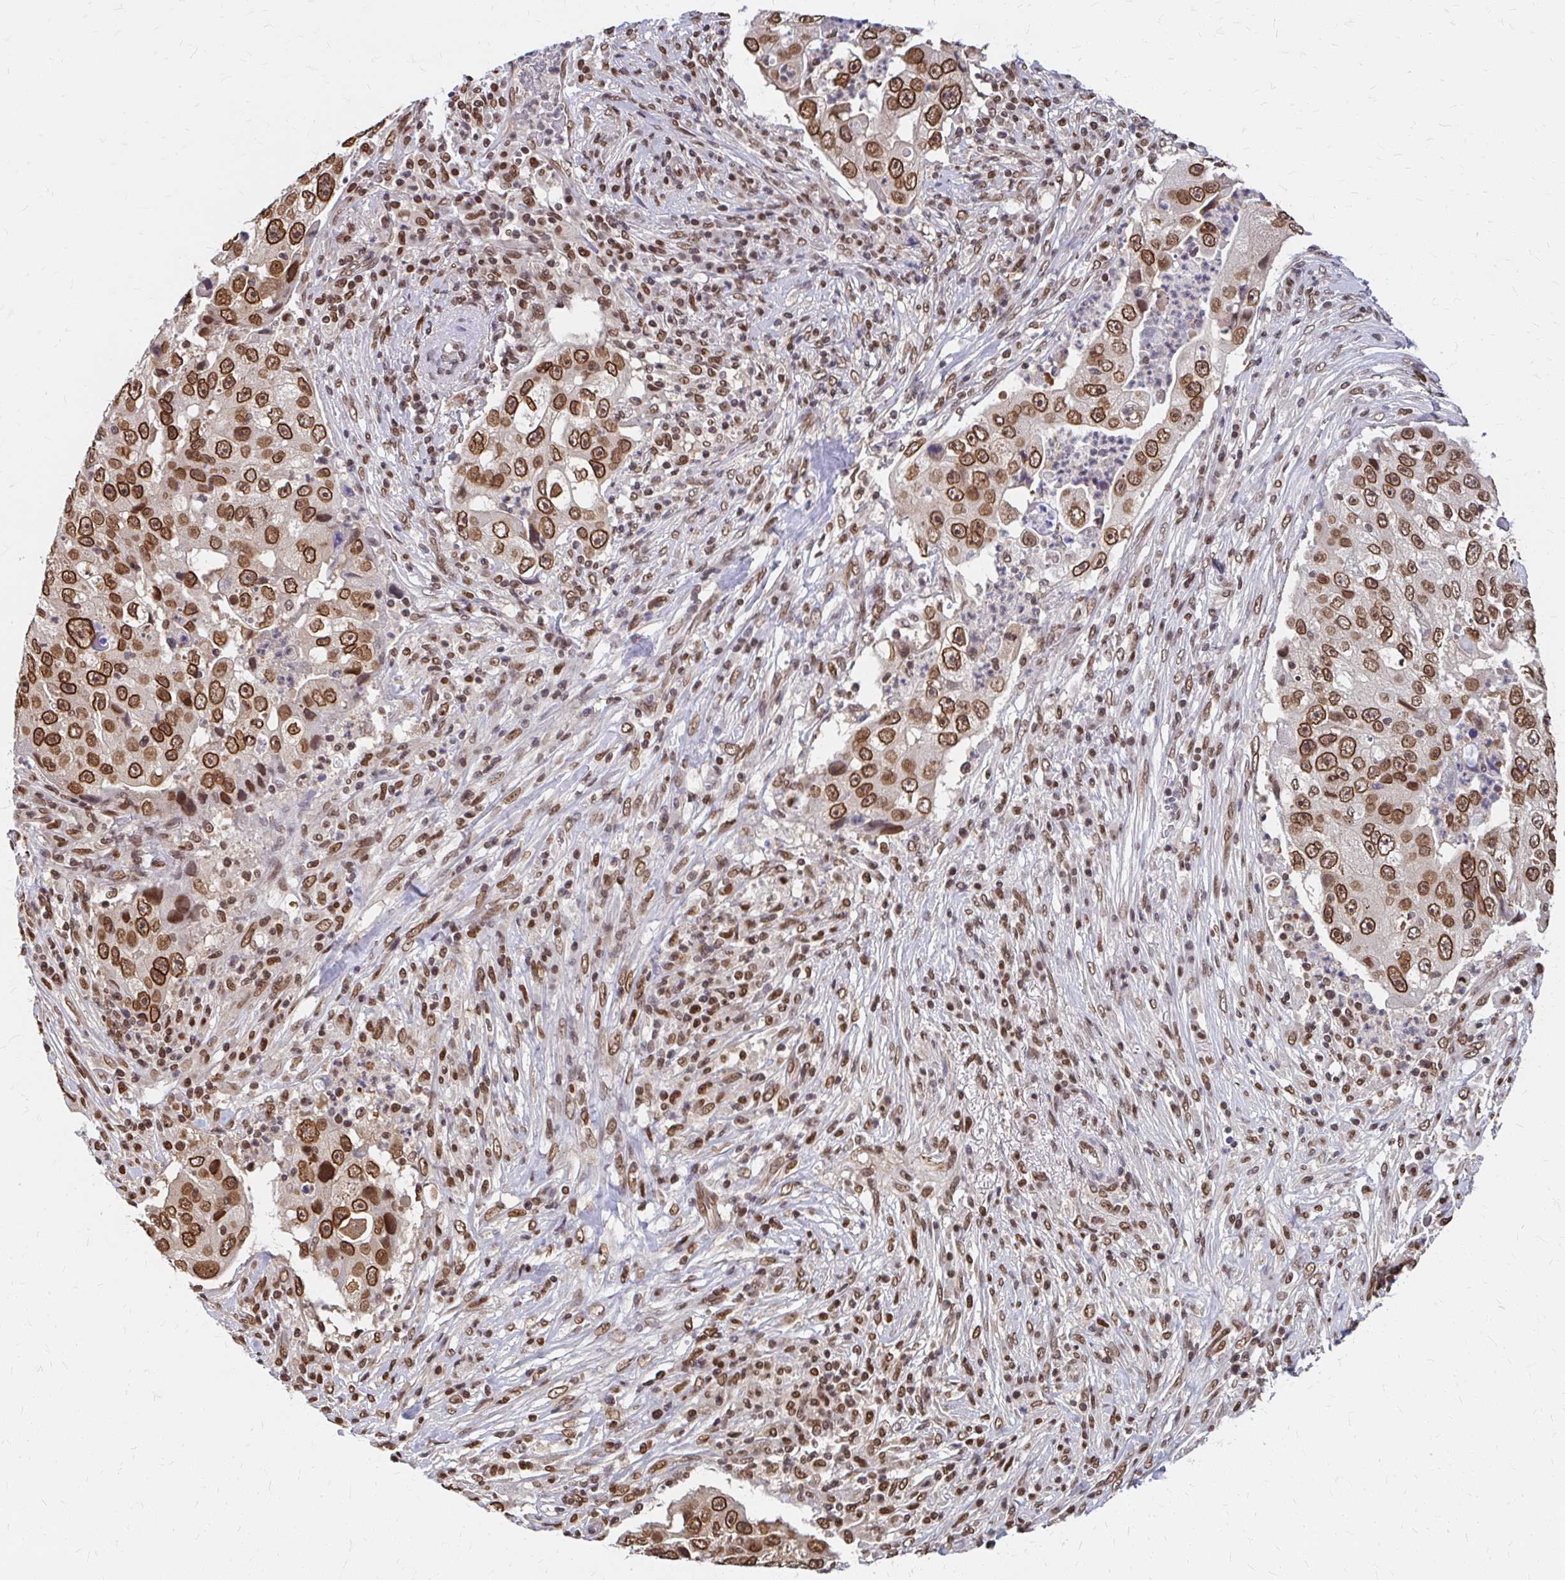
{"staining": {"intensity": "moderate", "quantity": ">75%", "location": "cytoplasmic/membranous,nuclear"}, "tissue": "lung cancer", "cell_type": "Tumor cells", "image_type": "cancer", "snomed": [{"axis": "morphology", "description": "Squamous cell carcinoma, NOS"}, {"axis": "topography", "description": "Lung"}], "caption": "Lung squamous cell carcinoma was stained to show a protein in brown. There is medium levels of moderate cytoplasmic/membranous and nuclear staining in approximately >75% of tumor cells.", "gene": "XPO1", "patient": {"sex": "male", "age": 64}}